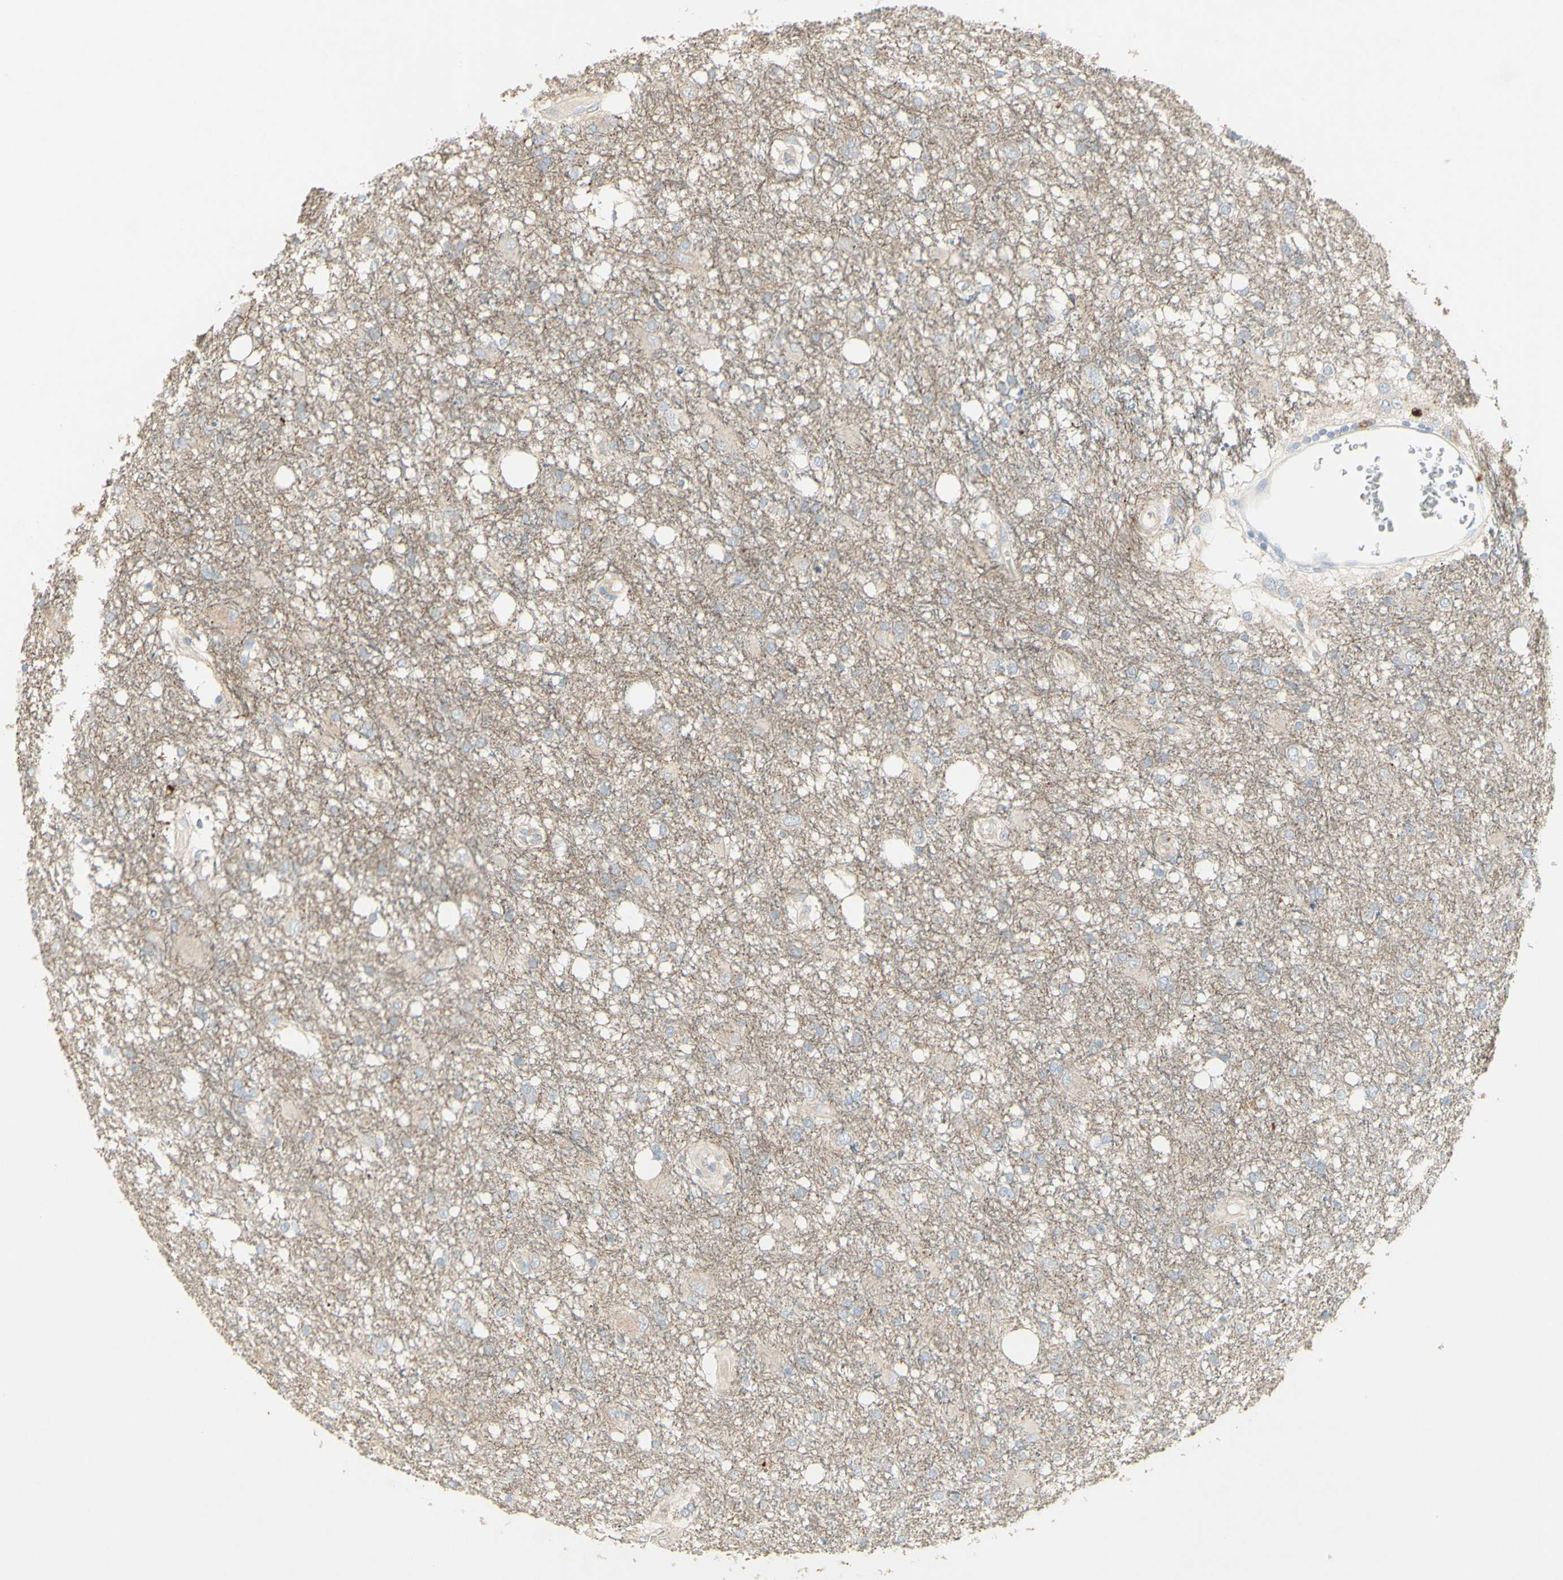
{"staining": {"intensity": "weak", "quantity": "<25%", "location": "cytoplasmic/membranous"}, "tissue": "glioma", "cell_type": "Tumor cells", "image_type": "cancer", "snomed": [{"axis": "morphology", "description": "Glioma, malignant, High grade"}, {"axis": "topography", "description": "Brain"}], "caption": "The image reveals no significant staining in tumor cells of malignant high-grade glioma.", "gene": "CNTNAP1", "patient": {"sex": "female", "age": 59}}